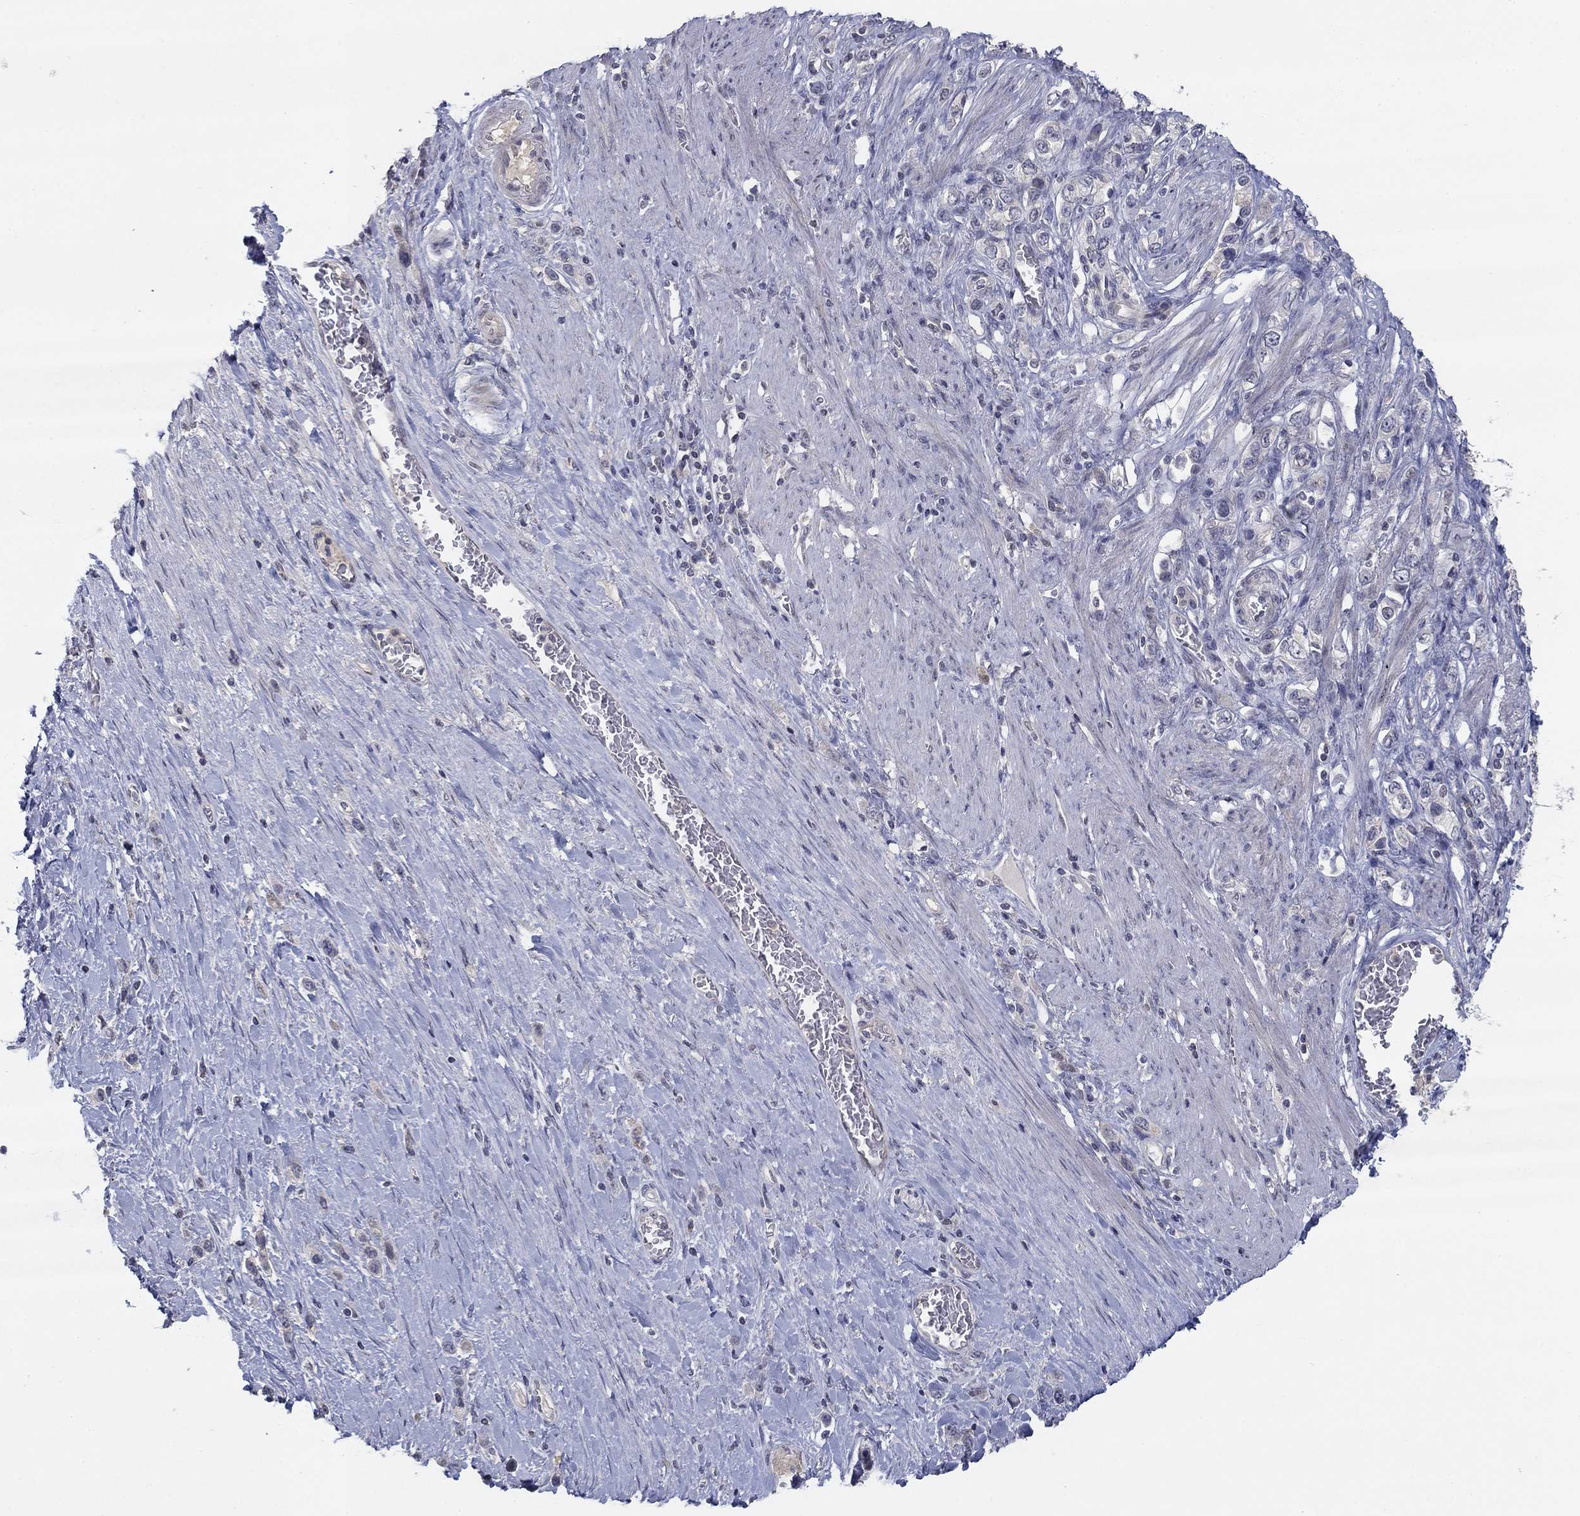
{"staining": {"intensity": "negative", "quantity": "none", "location": "none"}, "tissue": "stomach cancer", "cell_type": "Tumor cells", "image_type": "cancer", "snomed": [{"axis": "morphology", "description": "Normal tissue, NOS"}, {"axis": "morphology", "description": "Adenocarcinoma, NOS"}, {"axis": "morphology", "description": "Adenocarcinoma, High grade"}, {"axis": "topography", "description": "Stomach, upper"}, {"axis": "topography", "description": "Stomach"}], "caption": "Adenocarcinoma (high-grade) (stomach) stained for a protein using immunohistochemistry (IHC) shows no staining tumor cells.", "gene": "AMN1", "patient": {"sex": "female", "age": 65}}